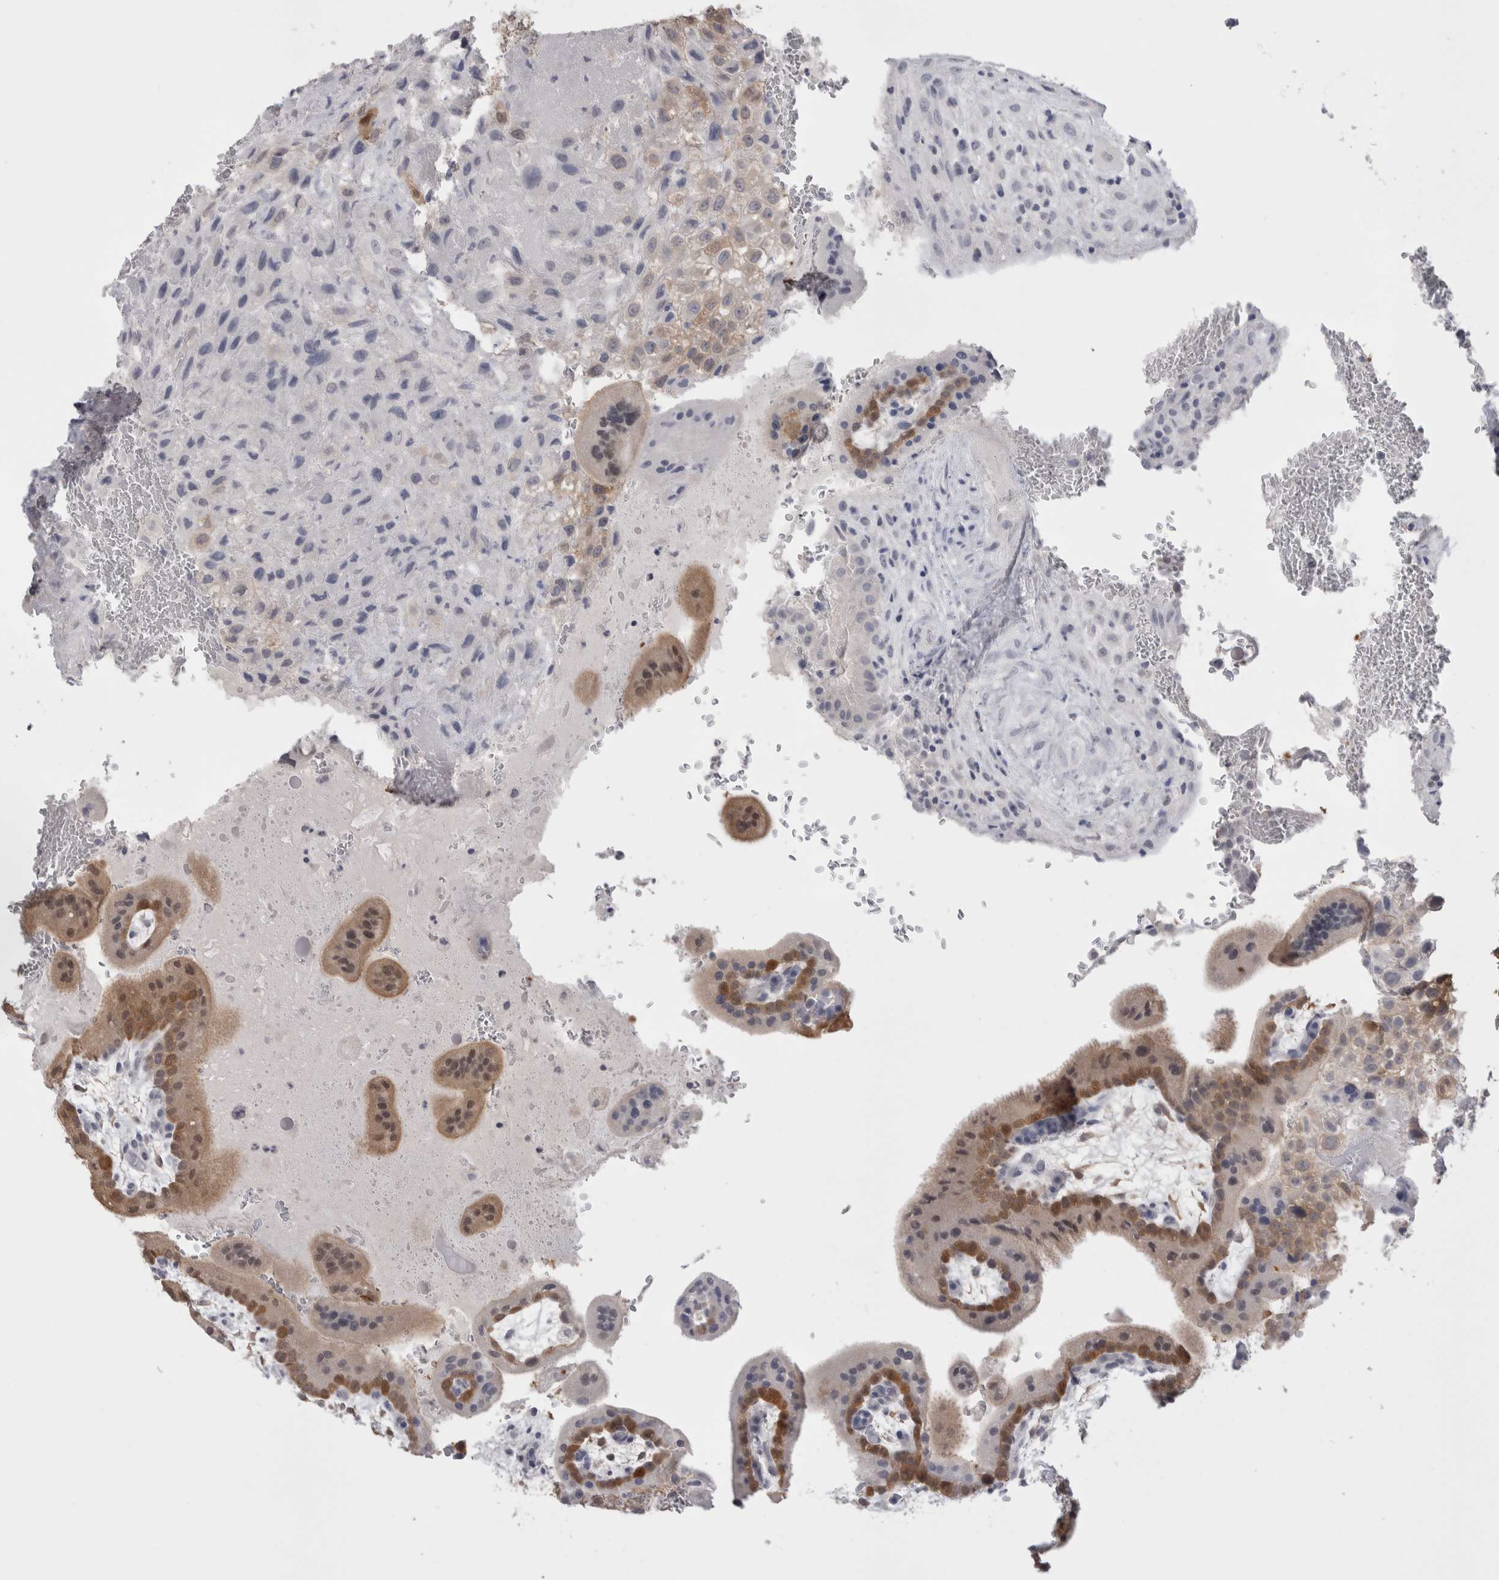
{"staining": {"intensity": "weak", "quantity": "25%-75%", "location": "cytoplasmic/membranous,nuclear"}, "tissue": "placenta", "cell_type": "Decidual cells", "image_type": "normal", "snomed": [{"axis": "morphology", "description": "Normal tissue, NOS"}, {"axis": "topography", "description": "Placenta"}], "caption": "Protein staining demonstrates weak cytoplasmic/membranous,nuclear staining in approximately 25%-75% of decidual cells in benign placenta. The protein of interest is stained brown, and the nuclei are stained in blue (DAB IHC with brightfield microscopy, high magnification).", "gene": "SUCNR1", "patient": {"sex": "female", "age": 35}}